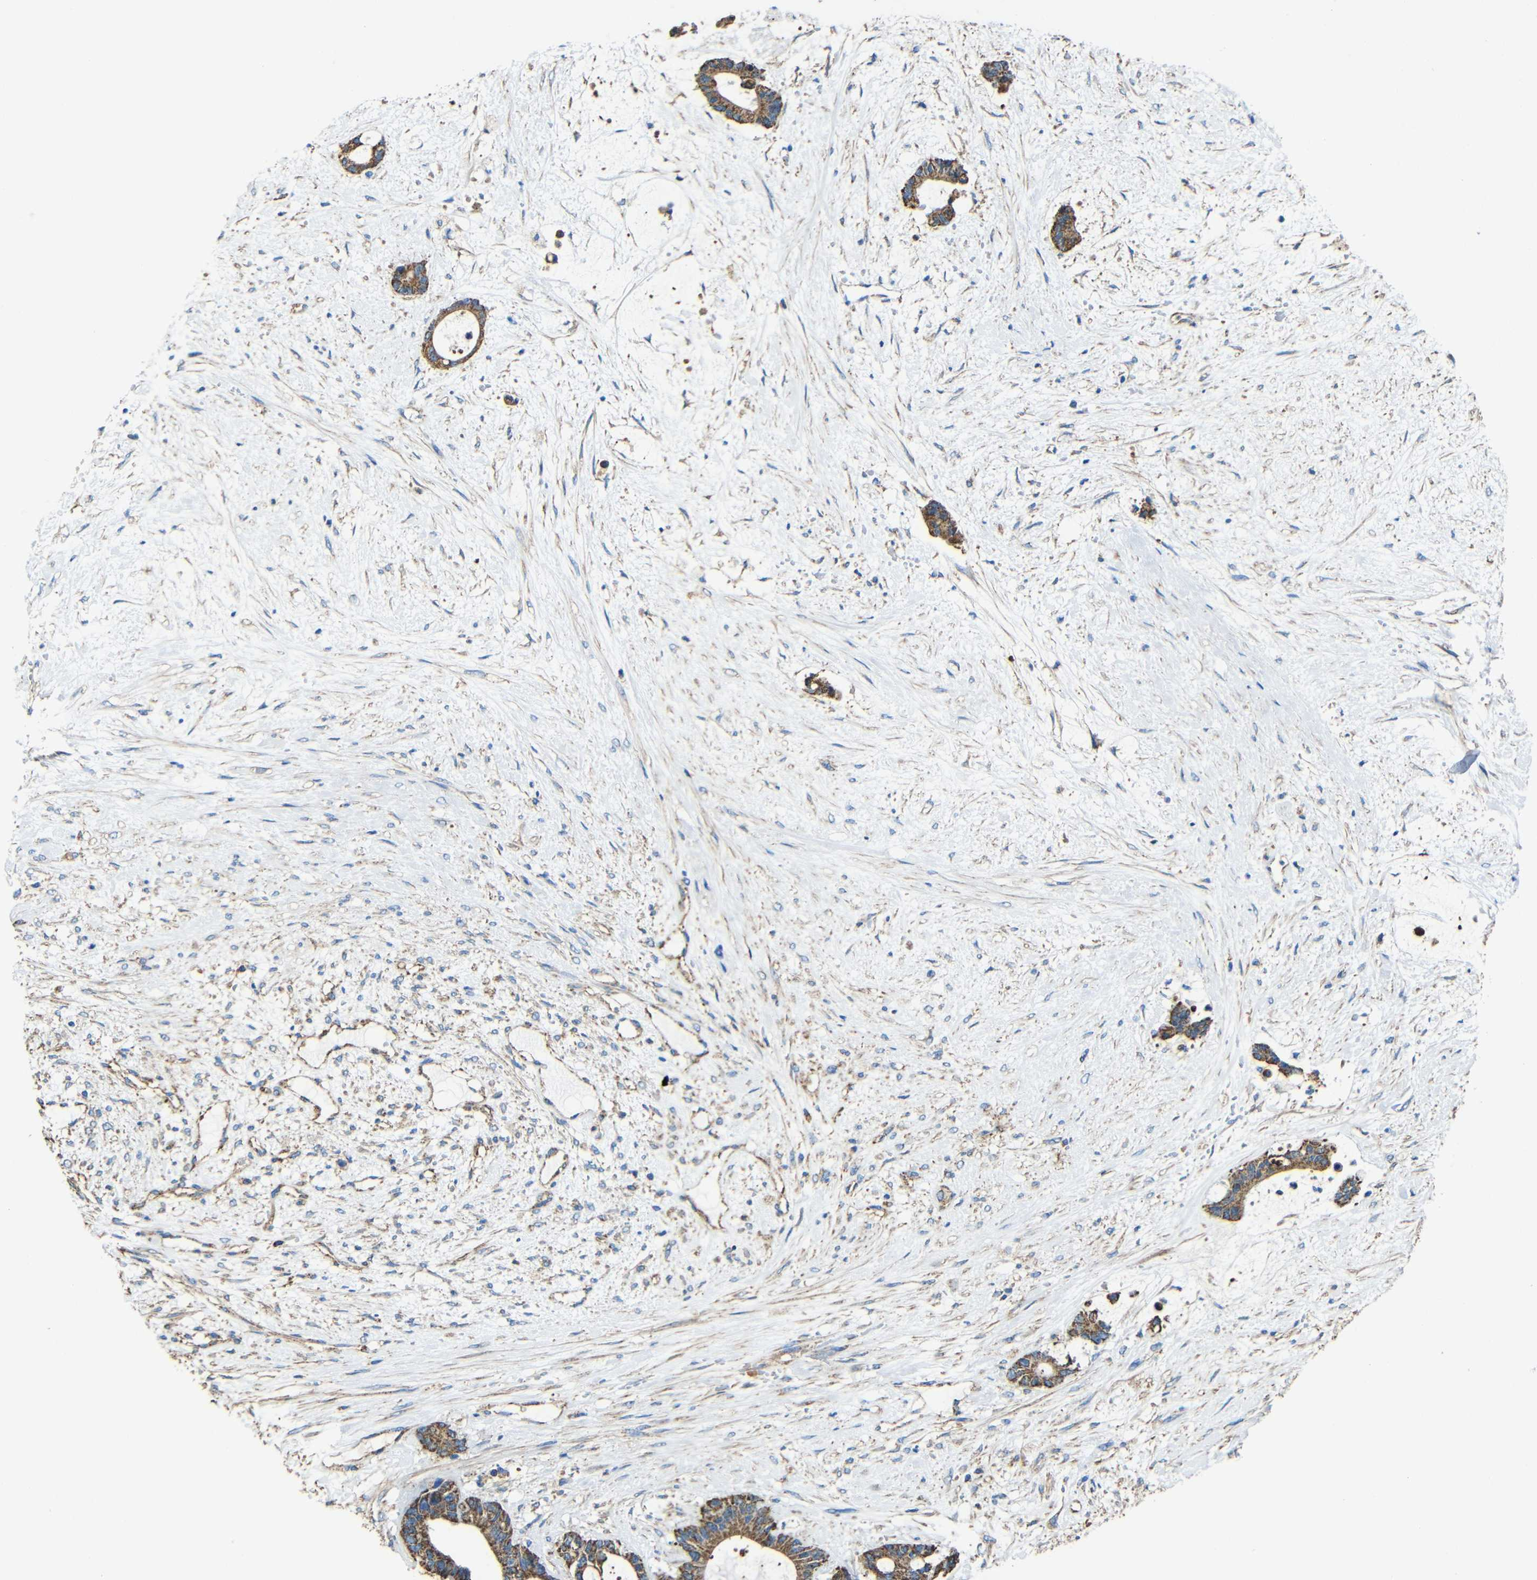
{"staining": {"intensity": "strong", "quantity": ">75%", "location": "cytoplasmic/membranous"}, "tissue": "liver cancer", "cell_type": "Tumor cells", "image_type": "cancer", "snomed": [{"axis": "morphology", "description": "Normal tissue, NOS"}, {"axis": "morphology", "description": "Cholangiocarcinoma"}, {"axis": "topography", "description": "Liver"}, {"axis": "topography", "description": "Peripheral nerve tissue"}], "caption": "Immunohistochemistry (IHC) image of liver cancer stained for a protein (brown), which displays high levels of strong cytoplasmic/membranous expression in approximately >75% of tumor cells.", "gene": "INTS6L", "patient": {"sex": "female", "age": 73}}